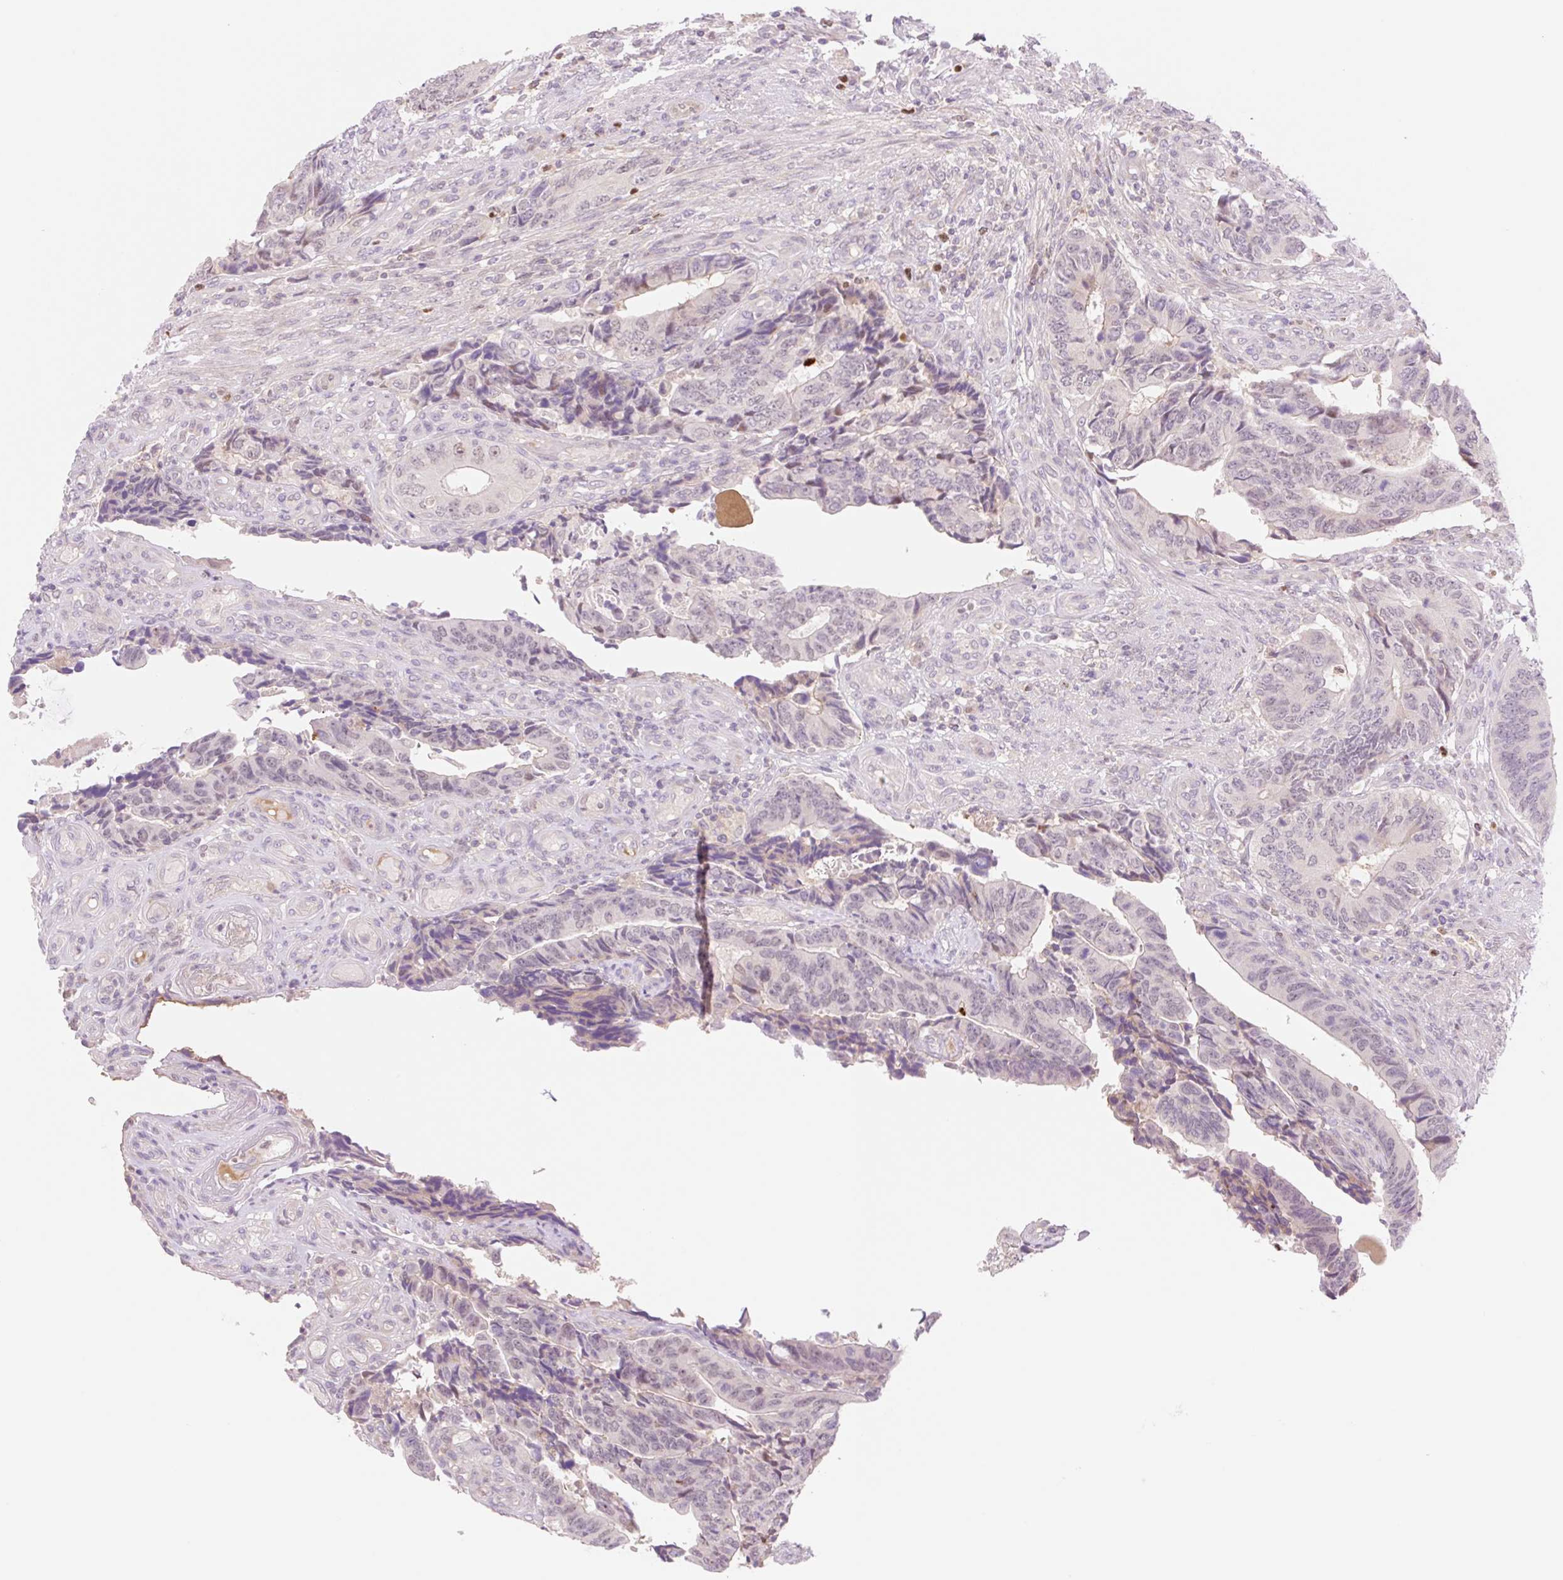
{"staining": {"intensity": "weak", "quantity": "<25%", "location": "nuclear"}, "tissue": "colorectal cancer", "cell_type": "Tumor cells", "image_type": "cancer", "snomed": [{"axis": "morphology", "description": "Adenocarcinoma, NOS"}, {"axis": "topography", "description": "Colon"}], "caption": "Immunohistochemistry micrograph of human colorectal cancer (adenocarcinoma) stained for a protein (brown), which exhibits no expression in tumor cells. The staining is performed using DAB (3,3'-diaminobenzidine) brown chromogen with nuclei counter-stained in using hematoxylin.", "gene": "HEBP1", "patient": {"sex": "male", "age": 87}}